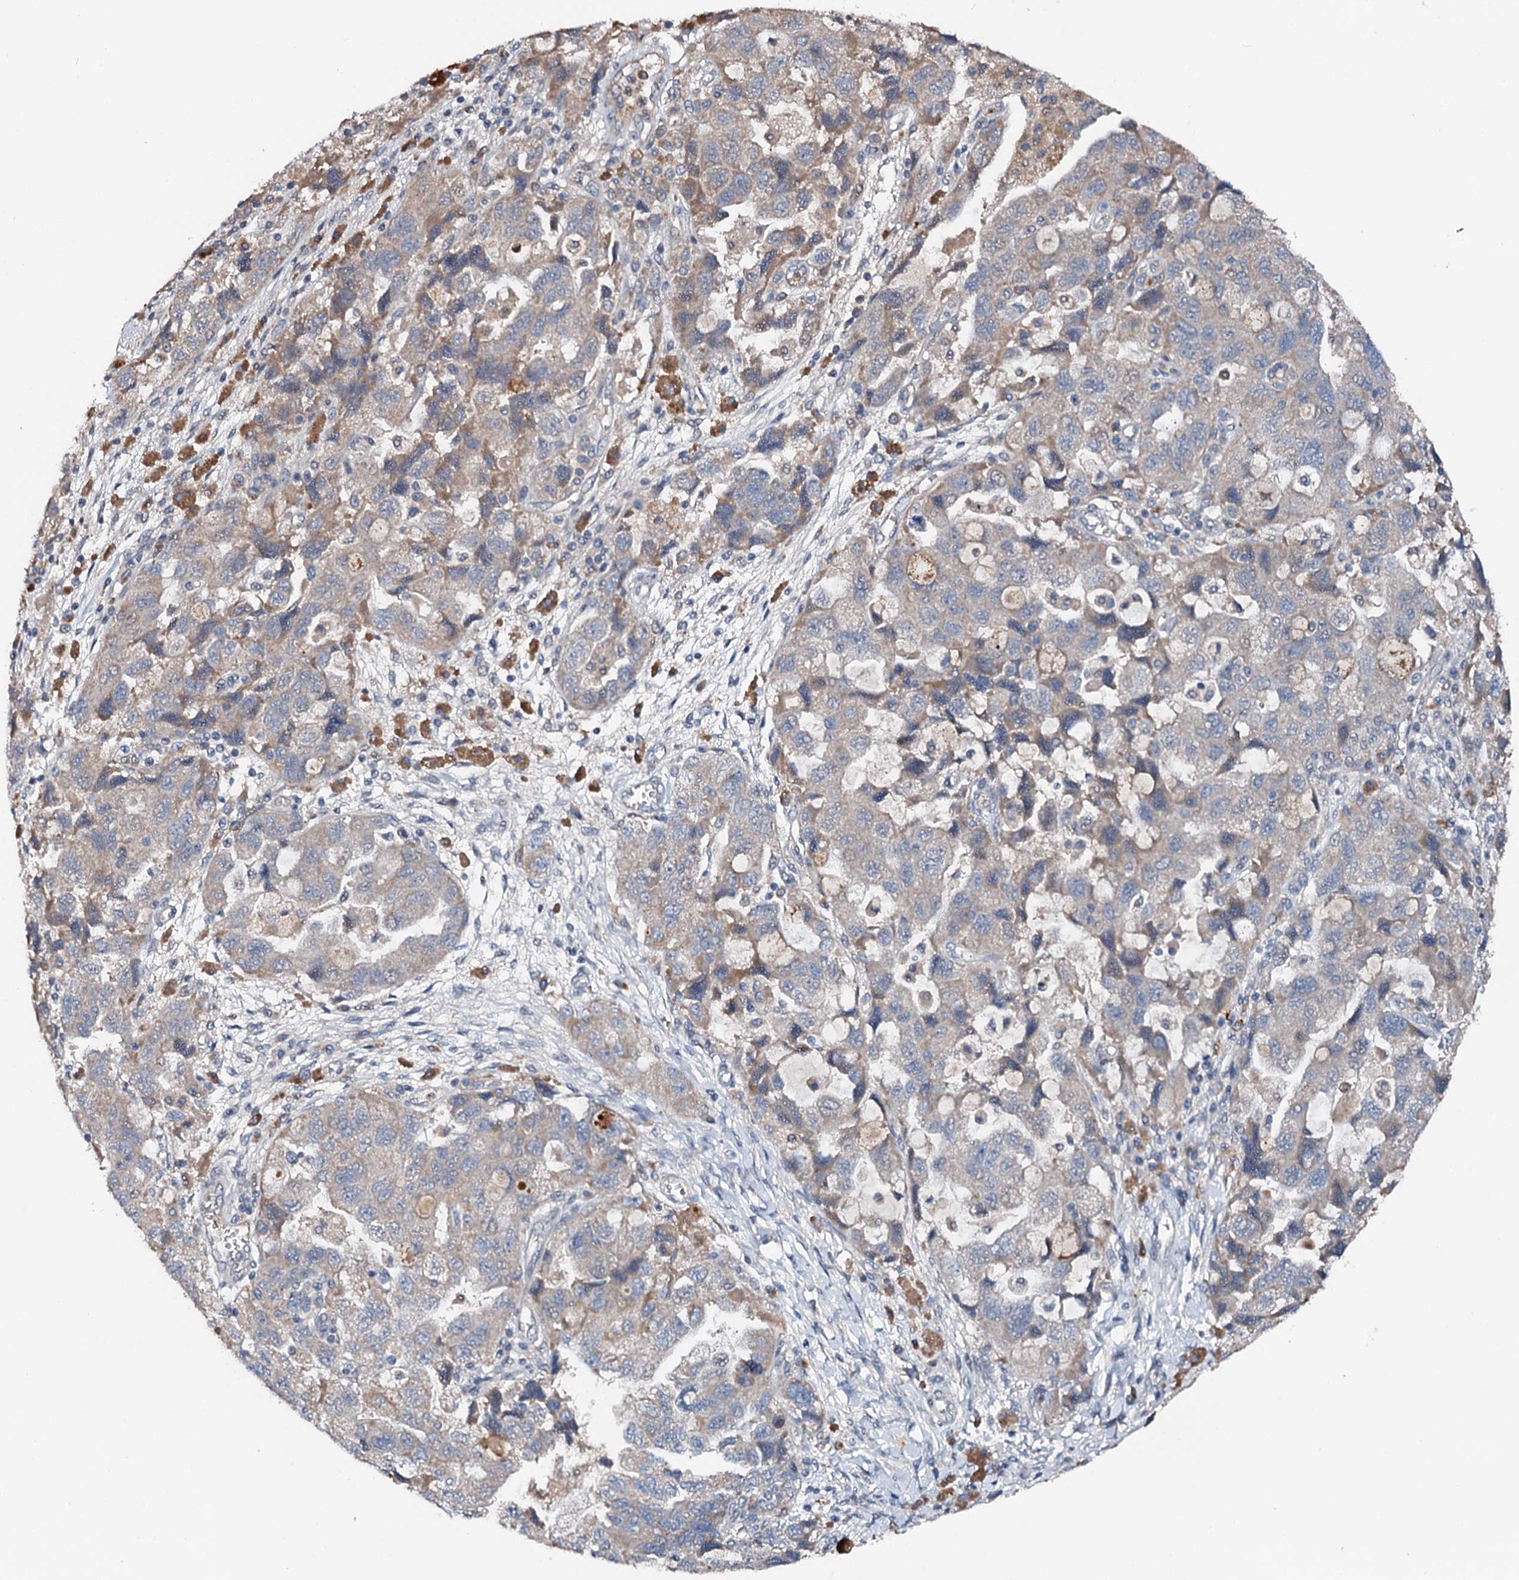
{"staining": {"intensity": "weak", "quantity": "<25%", "location": "cytoplasmic/membranous"}, "tissue": "ovarian cancer", "cell_type": "Tumor cells", "image_type": "cancer", "snomed": [{"axis": "morphology", "description": "Carcinoma, NOS"}, {"axis": "morphology", "description": "Cystadenocarcinoma, serous, NOS"}, {"axis": "topography", "description": "Ovary"}], "caption": "Ovarian cancer (carcinoma) was stained to show a protein in brown. There is no significant expression in tumor cells.", "gene": "ZNF606", "patient": {"sex": "female", "age": 69}}